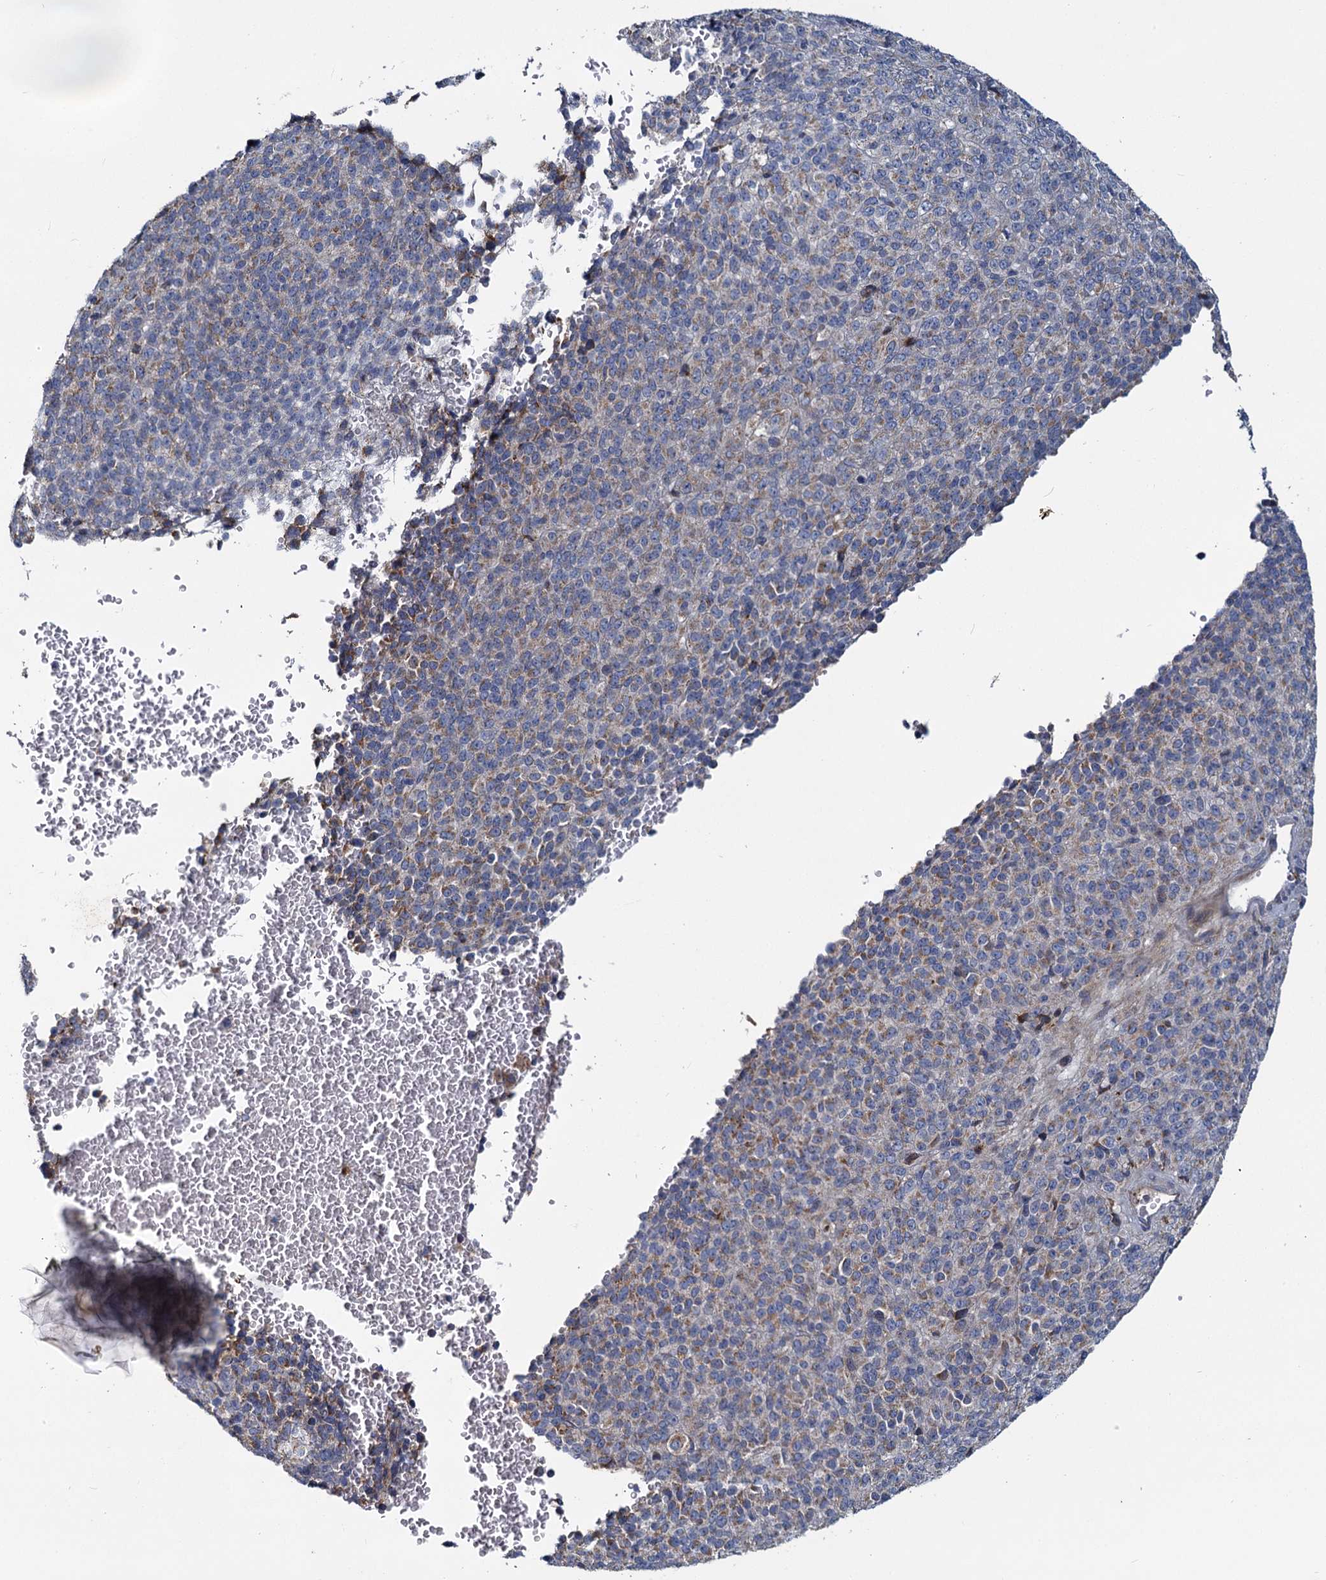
{"staining": {"intensity": "weak", "quantity": "25%-75%", "location": "cytoplasmic/membranous"}, "tissue": "melanoma", "cell_type": "Tumor cells", "image_type": "cancer", "snomed": [{"axis": "morphology", "description": "Malignant melanoma, Metastatic site"}, {"axis": "topography", "description": "Brain"}], "caption": "A brown stain labels weak cytoplasmic/membranous expression of a protein in malignant melanoma (metastatic site) tumor cells.", "gene": "DCUN1D2", "patient": {"sex": "female", "age": 56}}